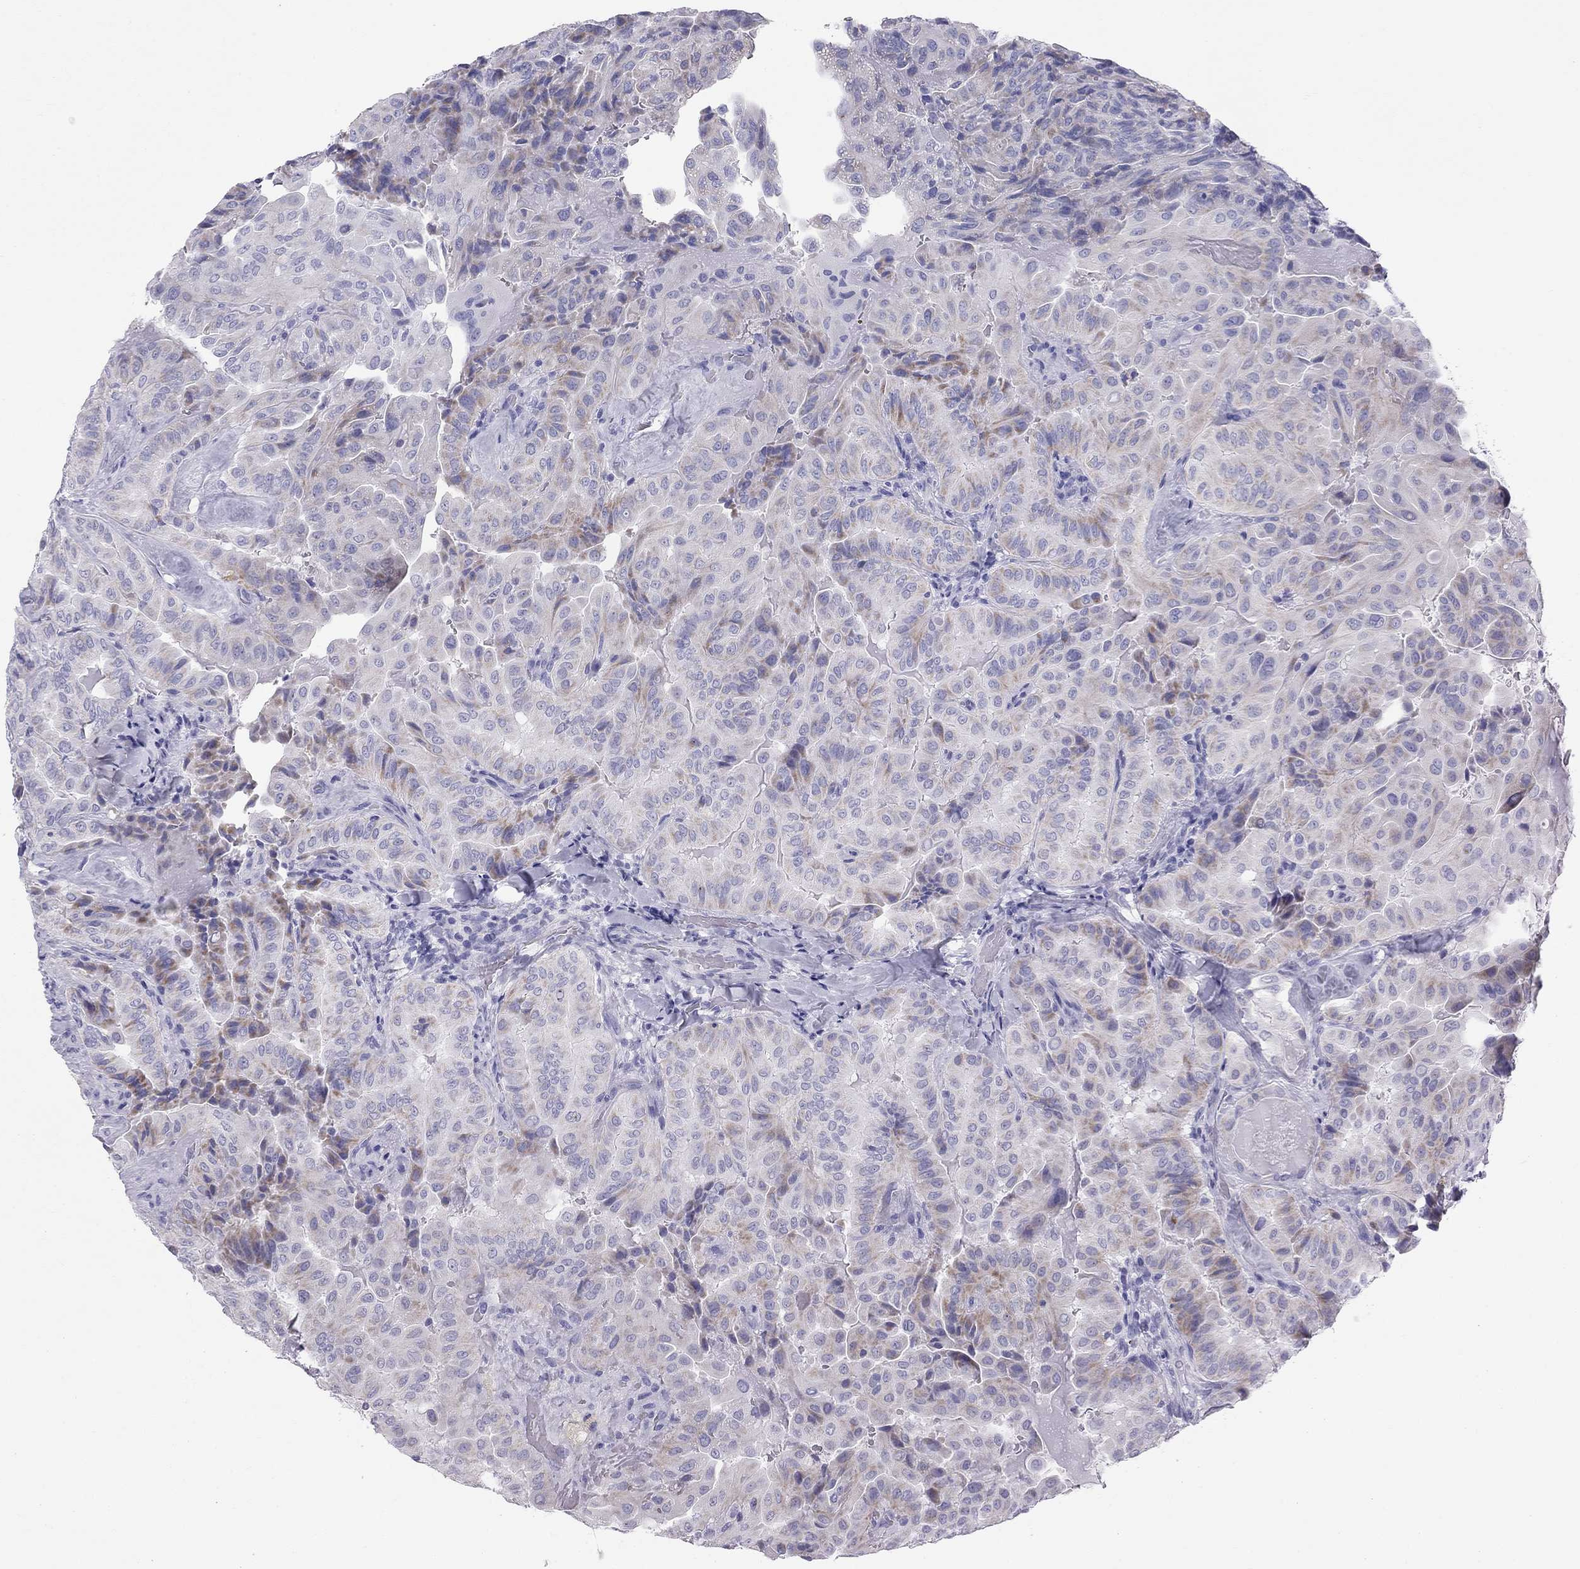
{"staining": {"intensity": "moderate", "quantity": "<25%", "location": "cytoplasmic/membranous"}, "tissue": "thyroid cancer", "cell_type": "Tumor cells", "image_type": "cancer", "snomed": [{"axis": "morphology", "description": "Papillary adenocarcinoma, NOS"}, {"axis": "topography", "description": "Thyroid gland"}], "caption": "Protein analysis of thyroid cancer tissue exhibits moderate cytoplasmic/membranous positivity in approximately <25% of tumor cells.", "gene": "TRPM3", "patient": {"sex": "female", "age": 68}}